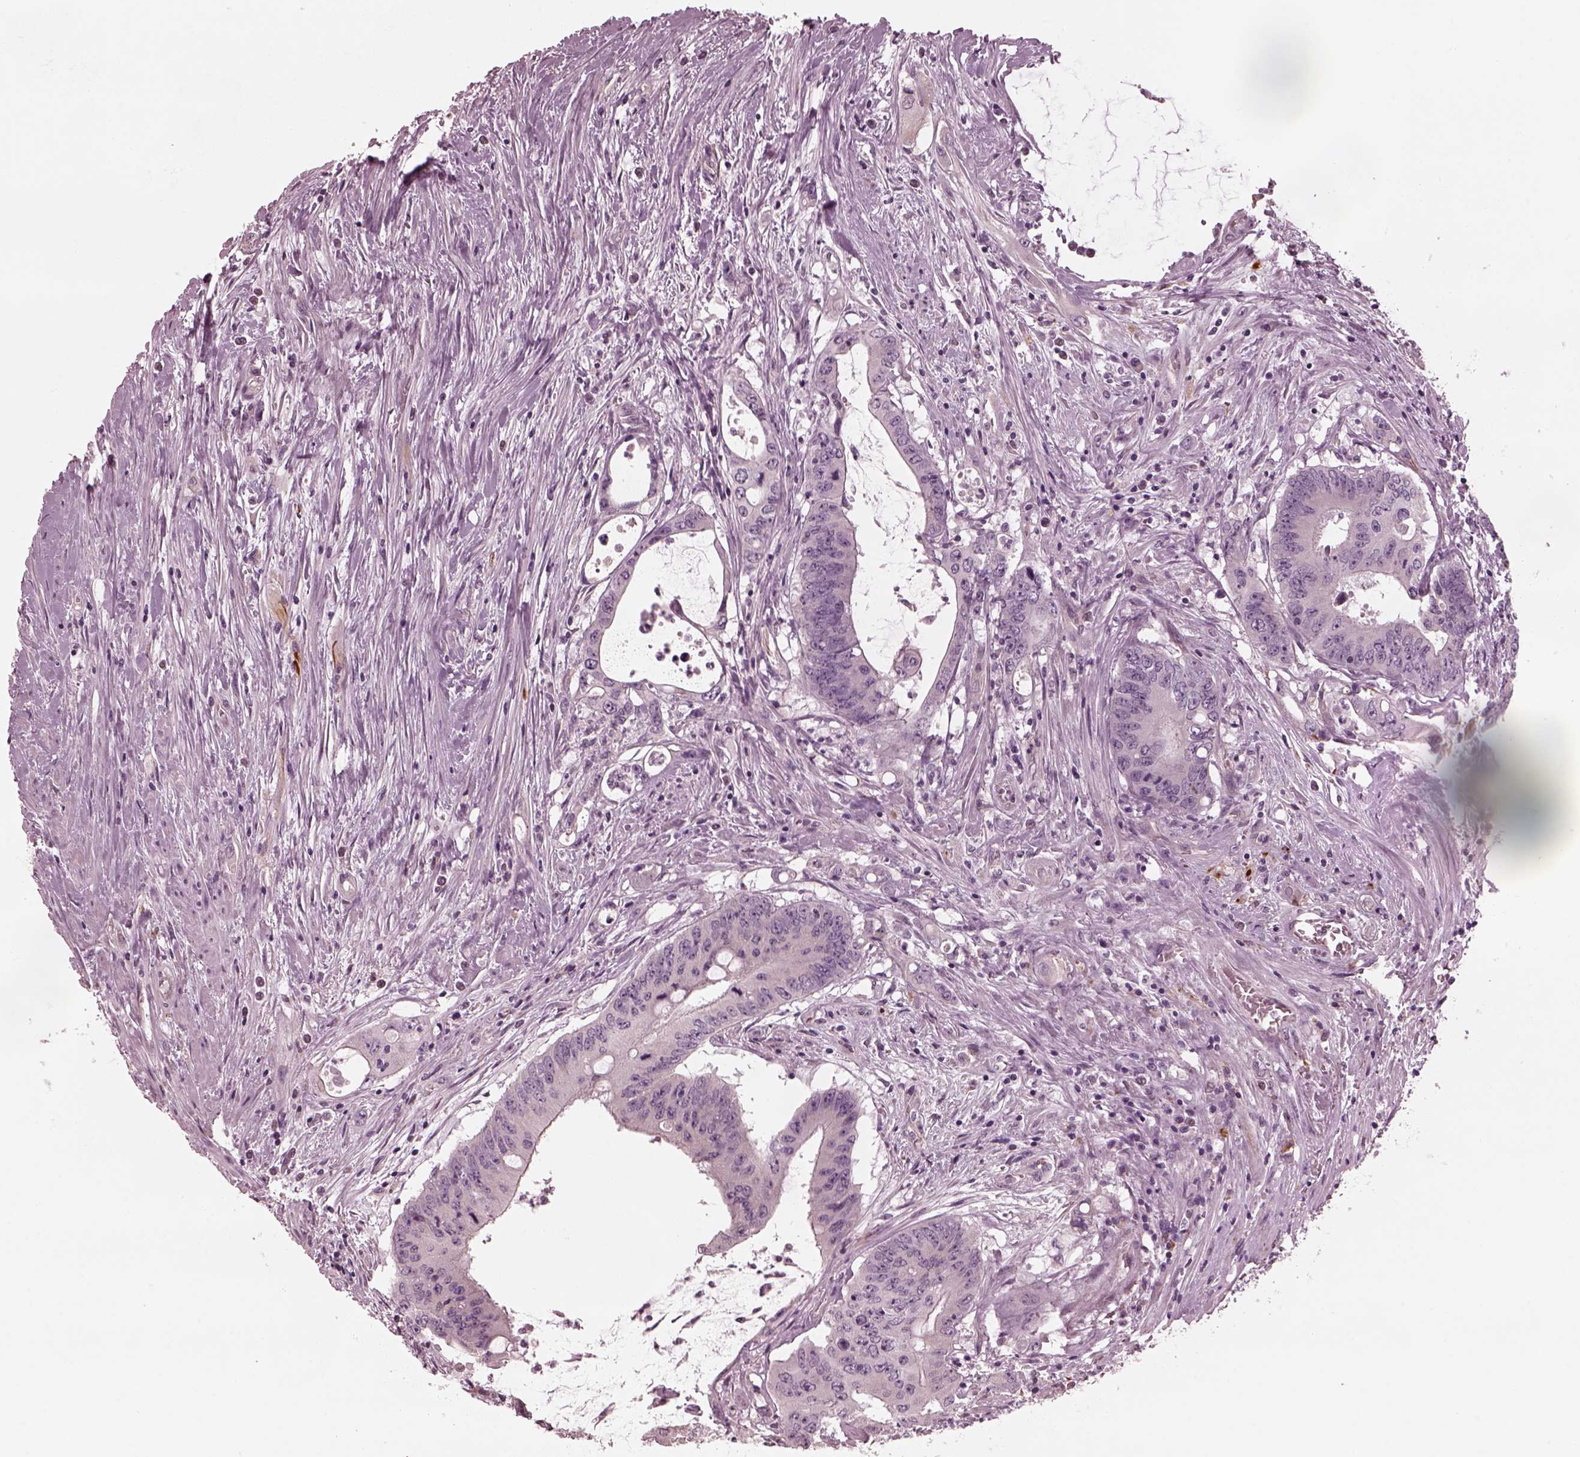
{"staining": {"intensity": "negative", "quantity": "none", "location": "none"}, "tissue": "colorectal cancer", "cell_type": "Tumor cells", "image_type": "cancer", "snomed": [{"axis": "morphology", "description": "Adenocarcinoma, NOS"}, {"axis": "topography", "description": "Rectum"}], "caption": "Protein analysis of colorectal cancer shows no significant staining in tumor cells. (DAB (3,3'-diaminobenzidine) IHC visualized using brightfield microscopy, high magnification).", "gene": "KIF6", "patient": {"sex": "male", "age": 59}}